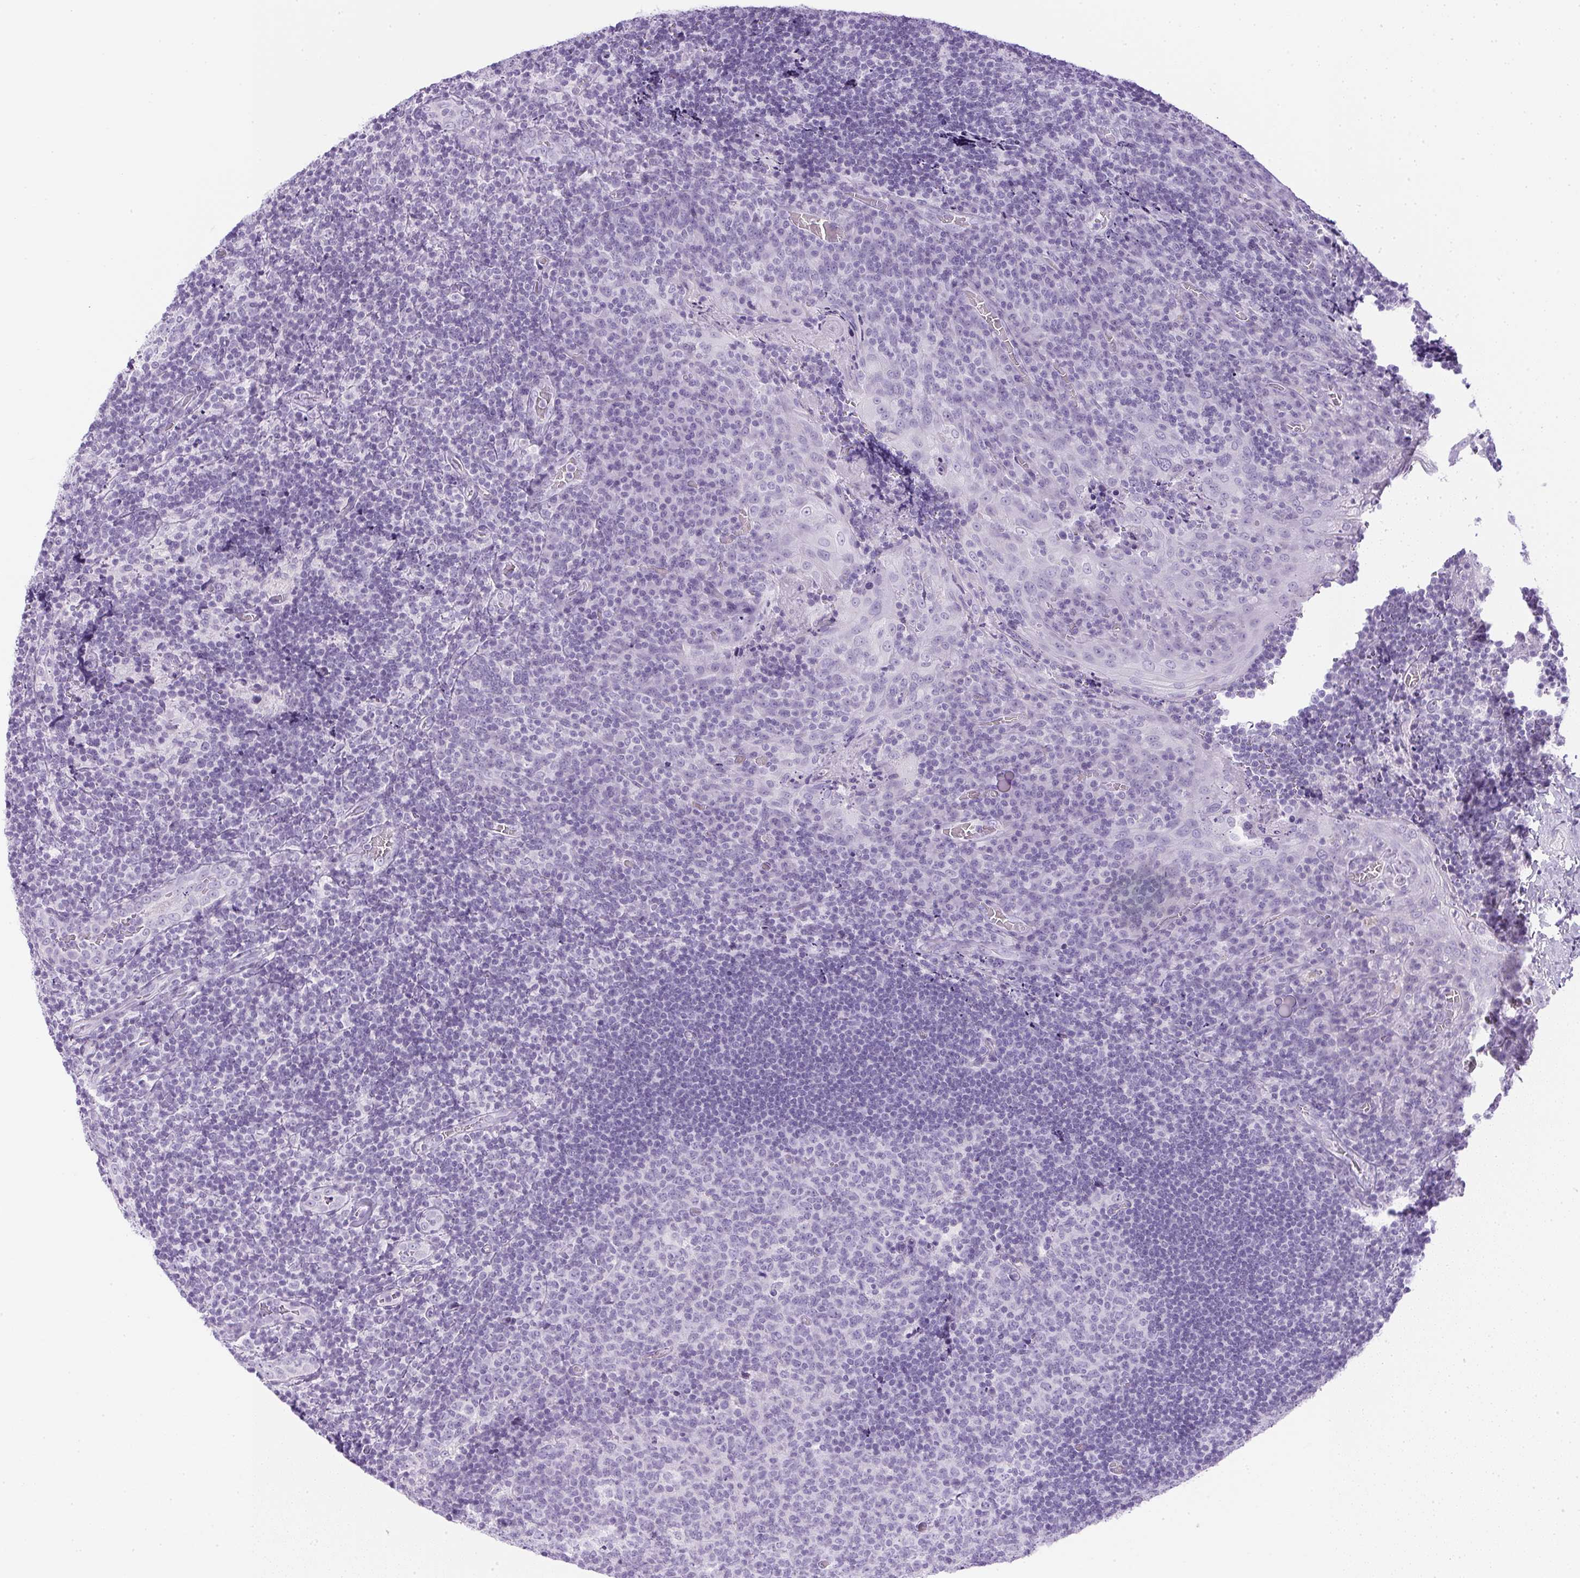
{"staining": {"intensity": "negative", "quantity": "none", "location": "none"}, "tissue": "tonsil", "cell_type": "Germinal center cells", "image_type": "normal", "snomed": [{"axis": "morphology", "description": "Normal tissue, NOS"}, {"axis": "topography", "description": "Tonsil"}], "caption": "The image shows no significant positivity in germinal center cells of tonsil.", "gene": "CPB1", "patient": {"sex": "male", "age": 17}}